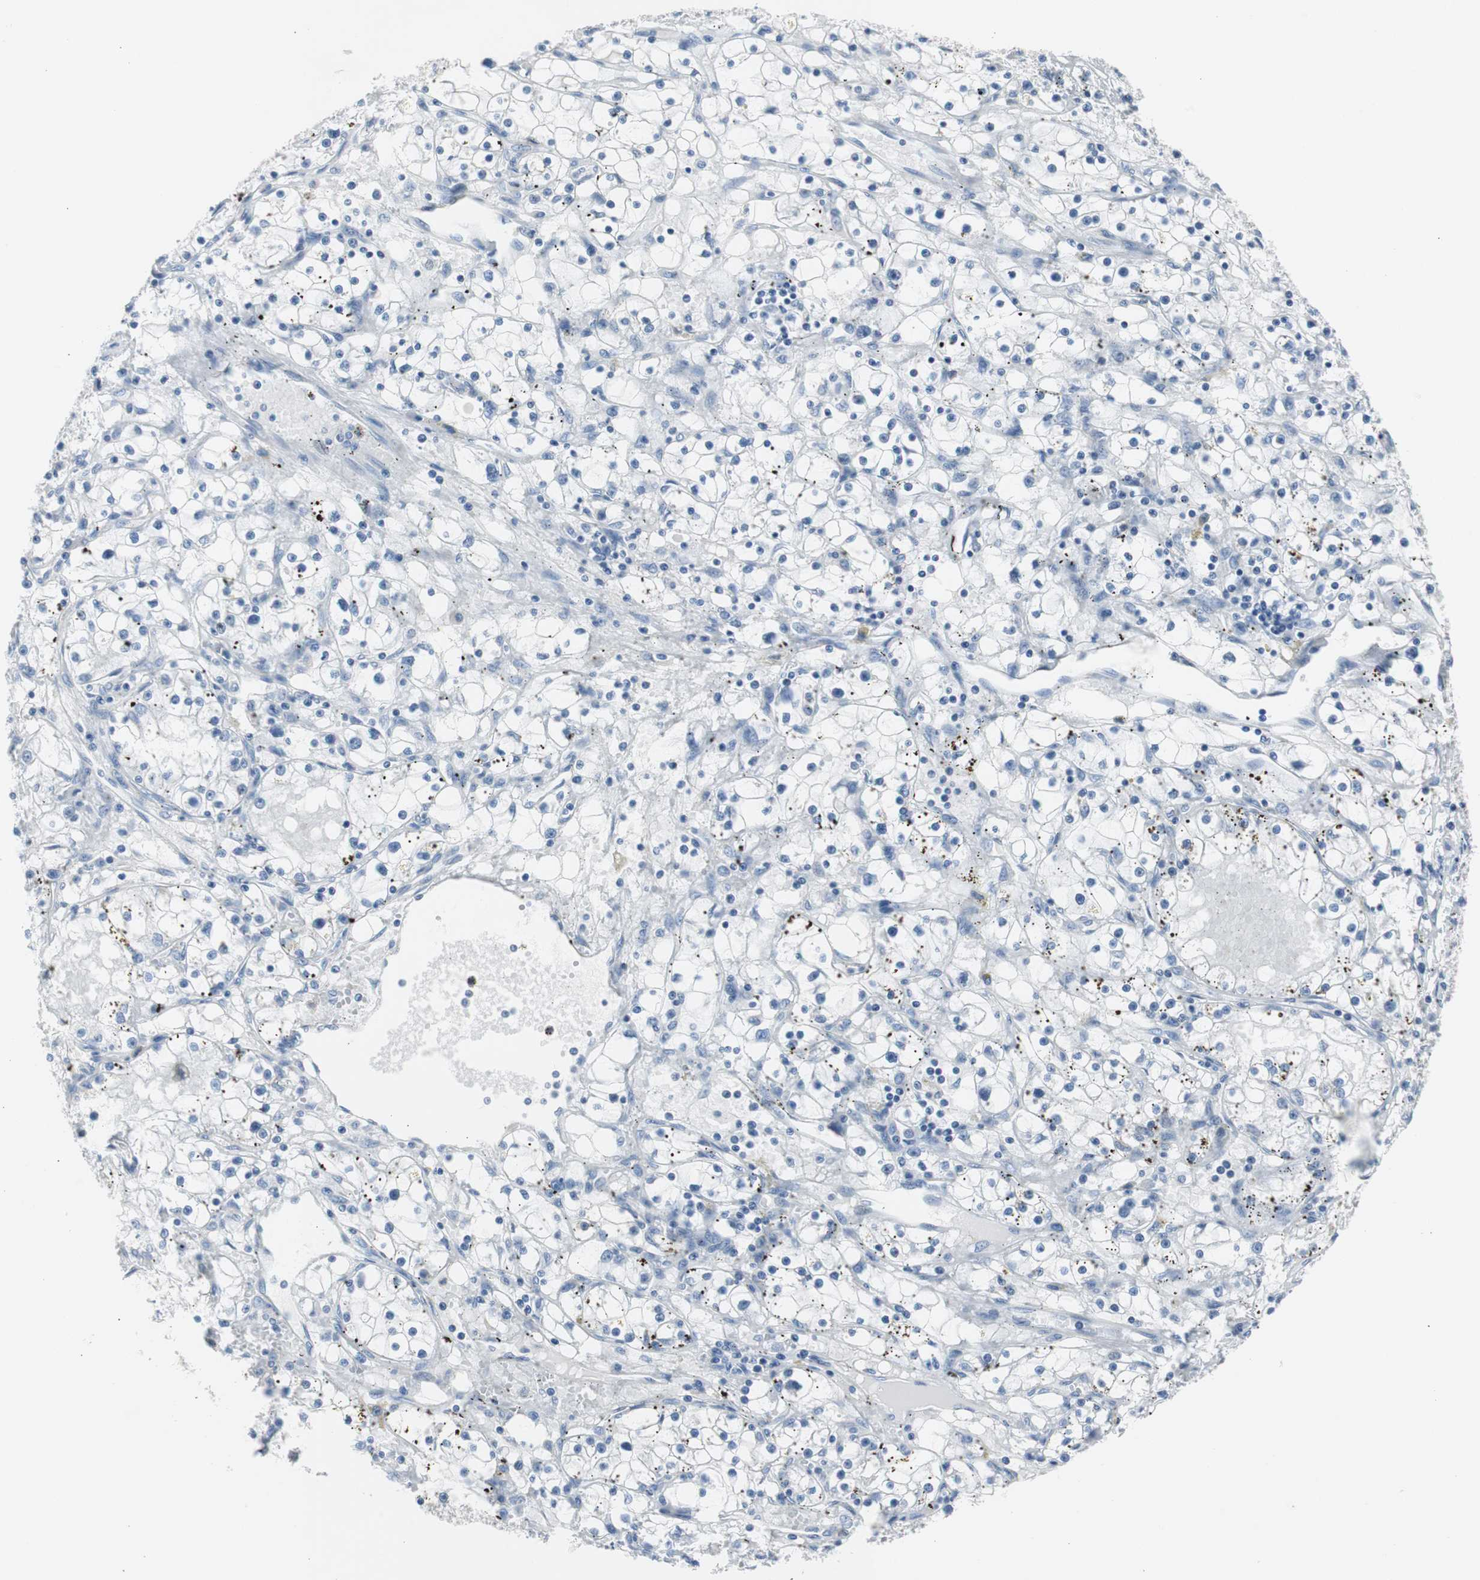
{"staining": {"intensity": "negative", "quantity": "none", "location": "none"}, "tissue": "renal cancer", "cell_type": "Tumor cells", "image_type": "cancer", "snomed": [{"axis": "morphology", "description": "Adenocarcinoma, NOS"}, {"axis": "topography", "description": "Kidney"}], "caption": "High power microscopy image of an immunohistochemistry (IHC) image of renal cancer (adenocarcinoma), revealing no significant expression in tumor cells.", "gene": "RPS12", "patient": {"sex": "male", "age": 56}}